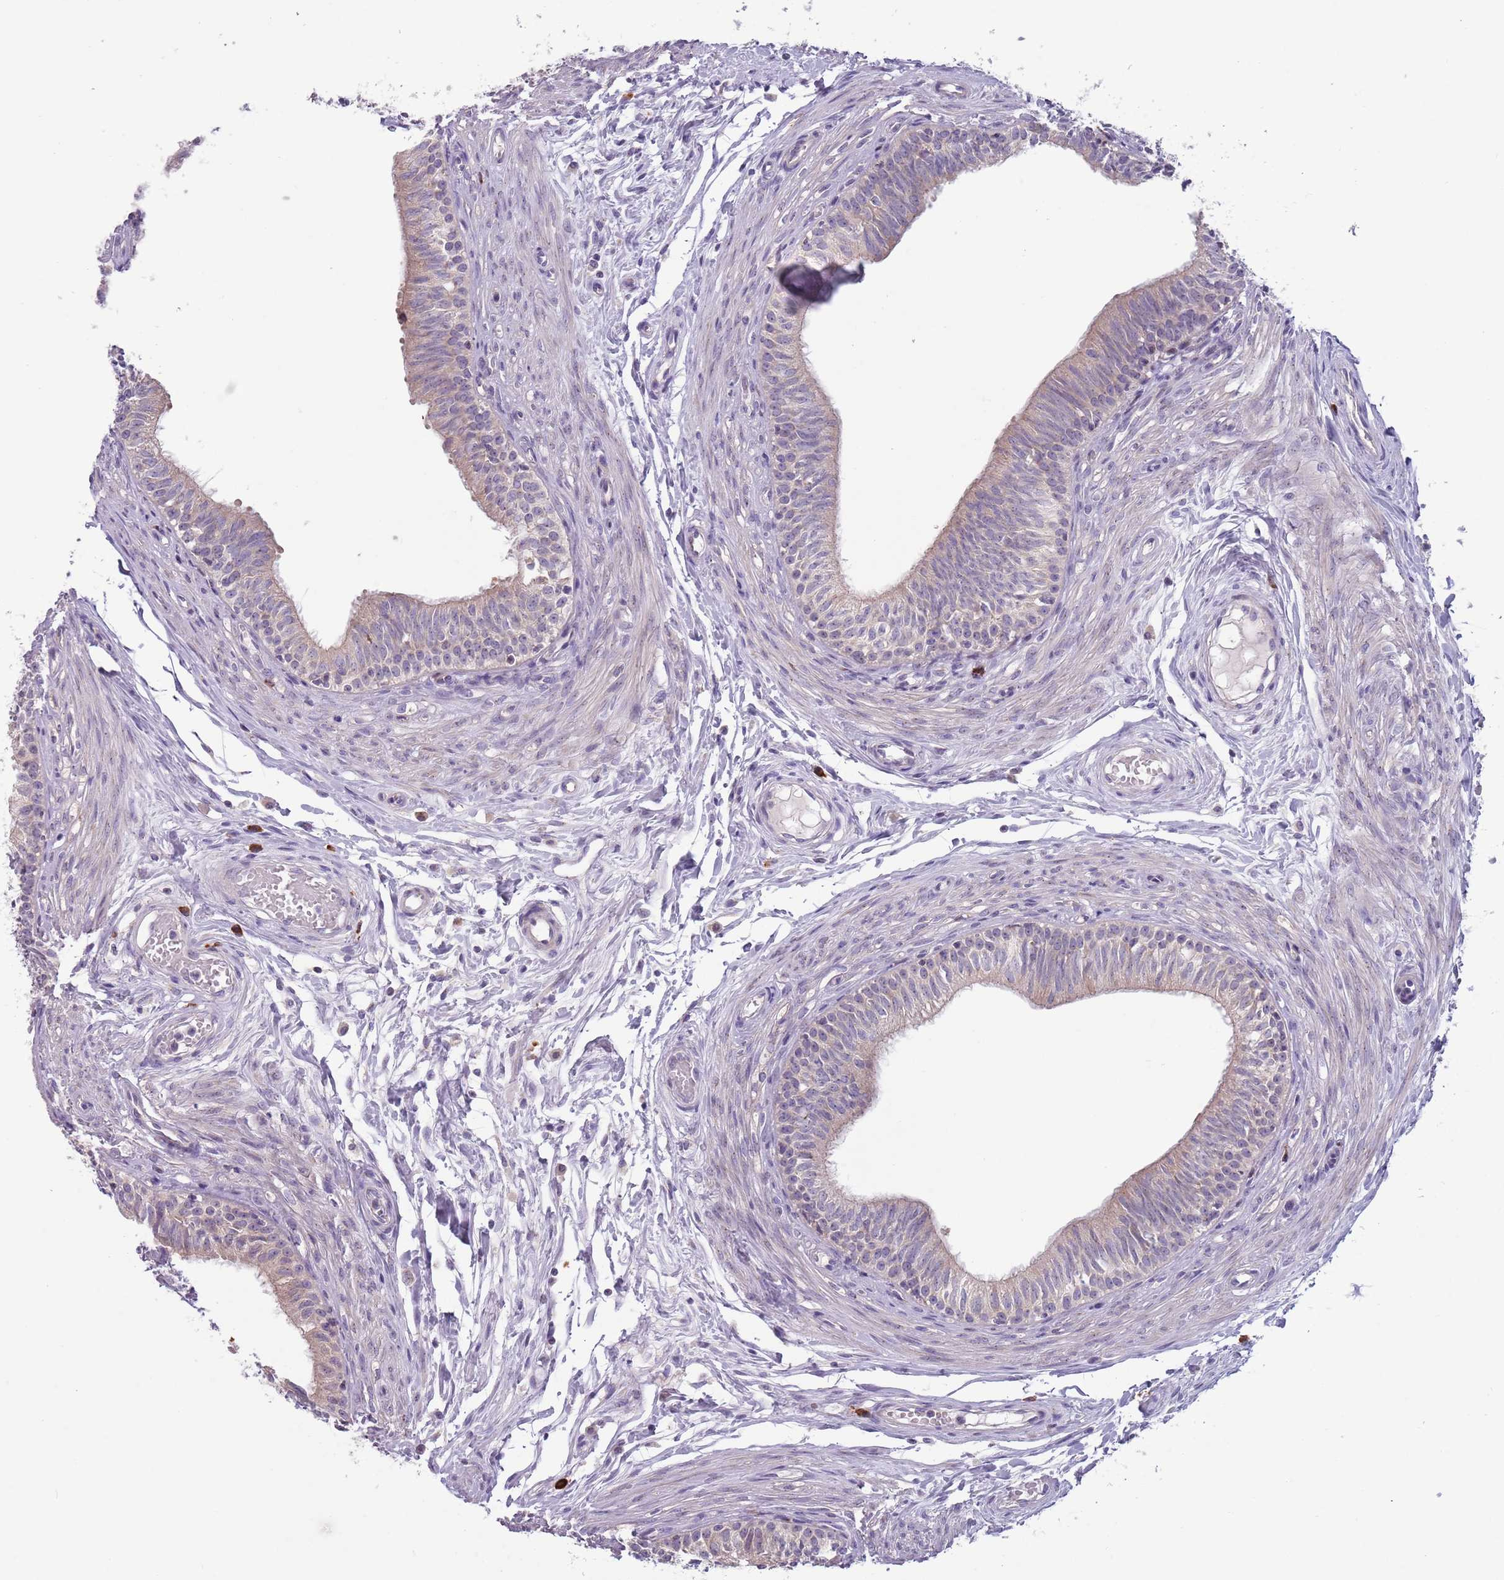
{"staining": {"intensity": "moderate", "quantity": "25%-75%", "location": "cytoplasmic/membranous"}, "tissue": "epididymis", "cell_type": "Glandular cells", "image_type": "normal", "snomed": [{"axis": "morphology", "description": "Normal tissue, NOS"}, {"axis": "topography", "description": "Epididymis, spermatic cord, NOS"}], "caption": "Moderate cytoplasmic/membranous expression for a protein is appreciated in approximately 25%-75% of glandular cells of unremarkable epididymis using IHC.", "gene": "LTB", "patient": {"sex": "male", "age": 22}}